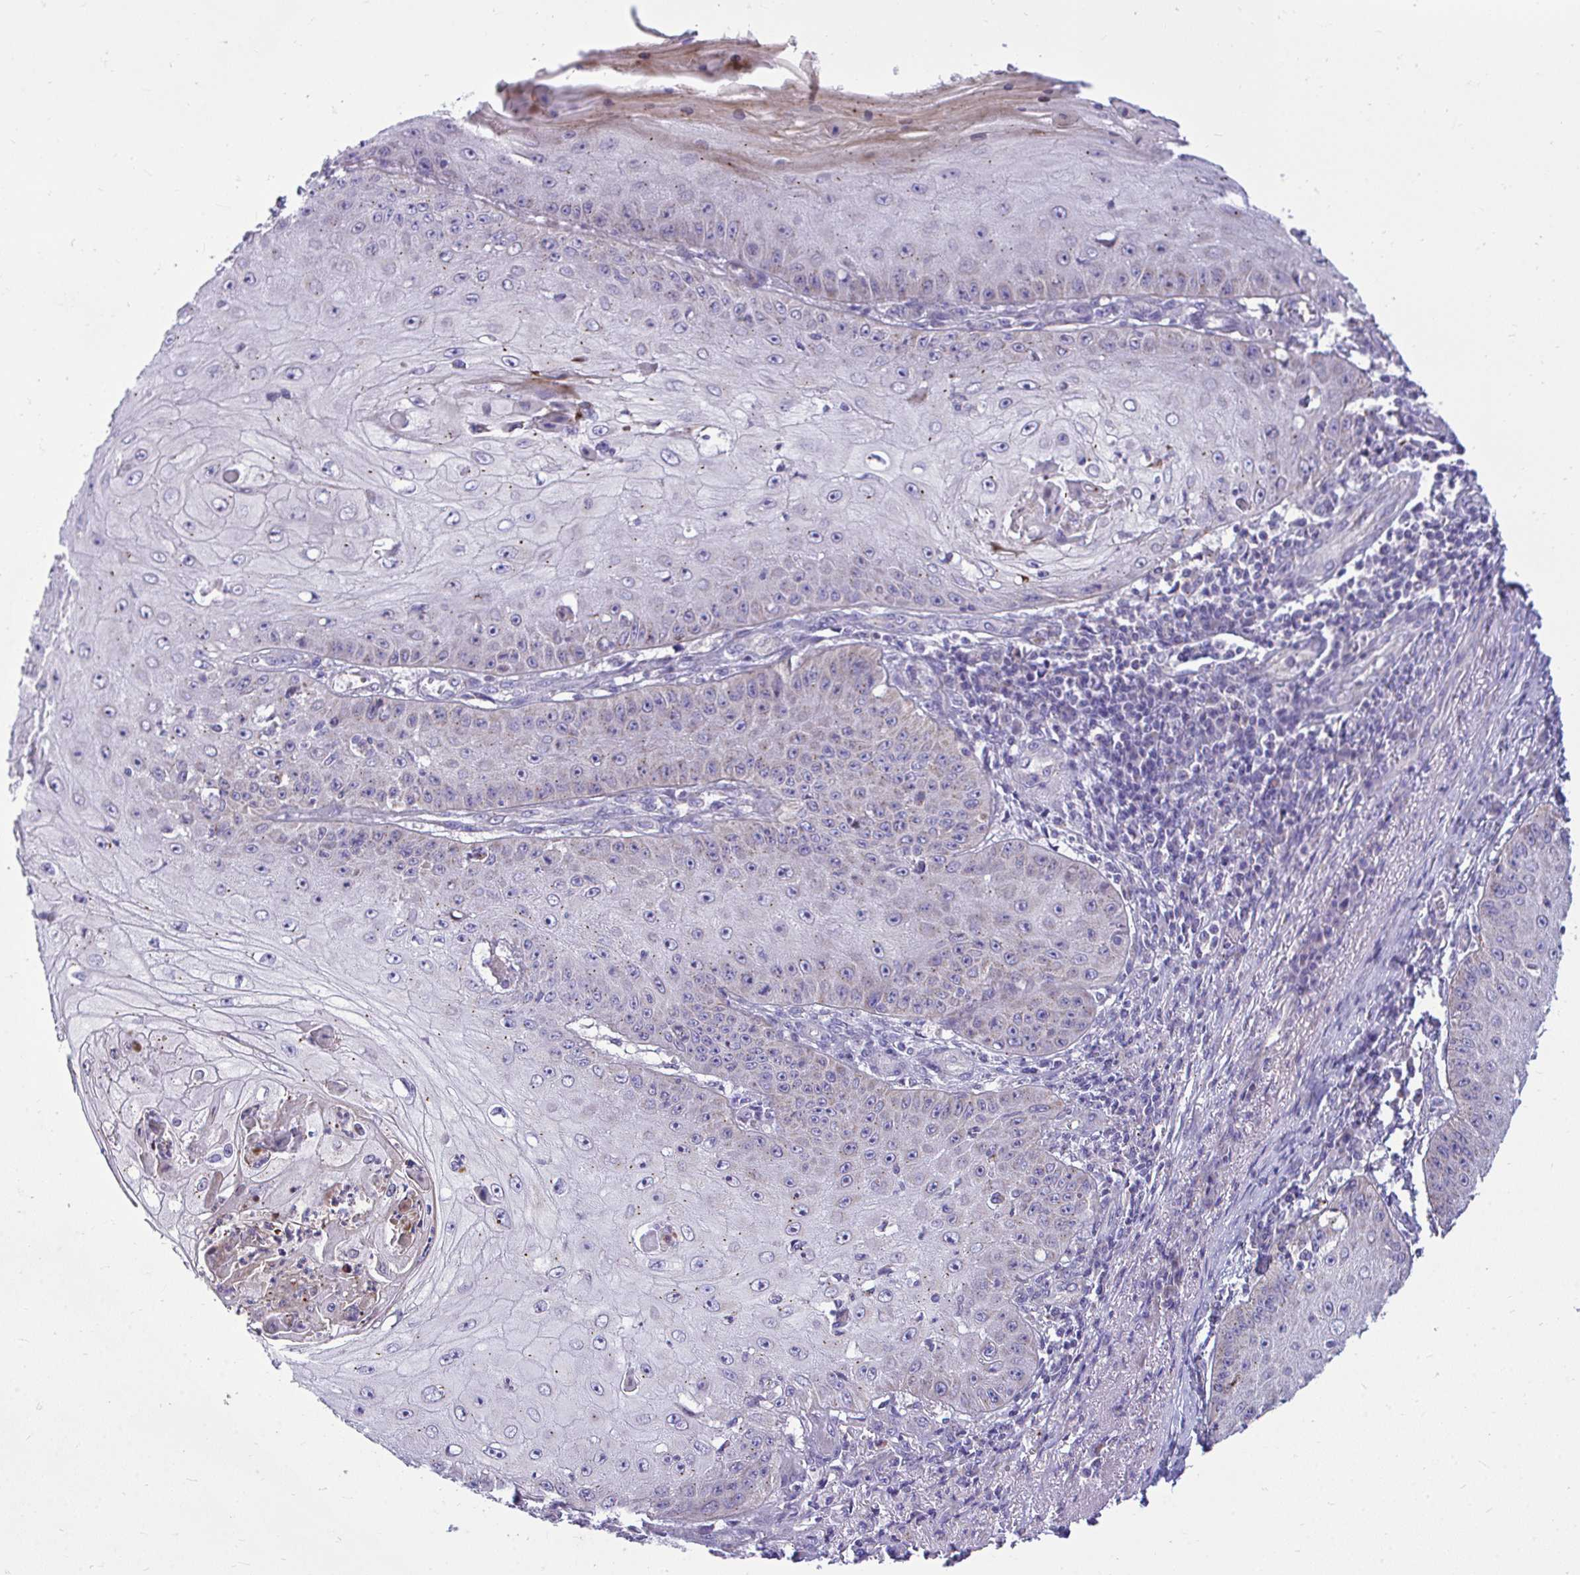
{"staining": {"intensity": "weak", "quantity": "<25%", "location": "cytoplasmic/membranous"}, "tissue": "skin cancer", "cell_type": "Tumor cells", "image_type": "cancer", "snomed": [{"axis": "morphology", "description": "Squamous cell carcinoma, NOS"}, {"axis": "topography", "description": "Skin"}], "caption": "This image is of skin squamous cell carcinoma stained with immunohistochemistry to label a protein in brown with the nuclei are counter-stained blue. There is no positivity in tumor cells.", "gene": "MRPS16", "patient": {"sex": "male", "age": 70}}